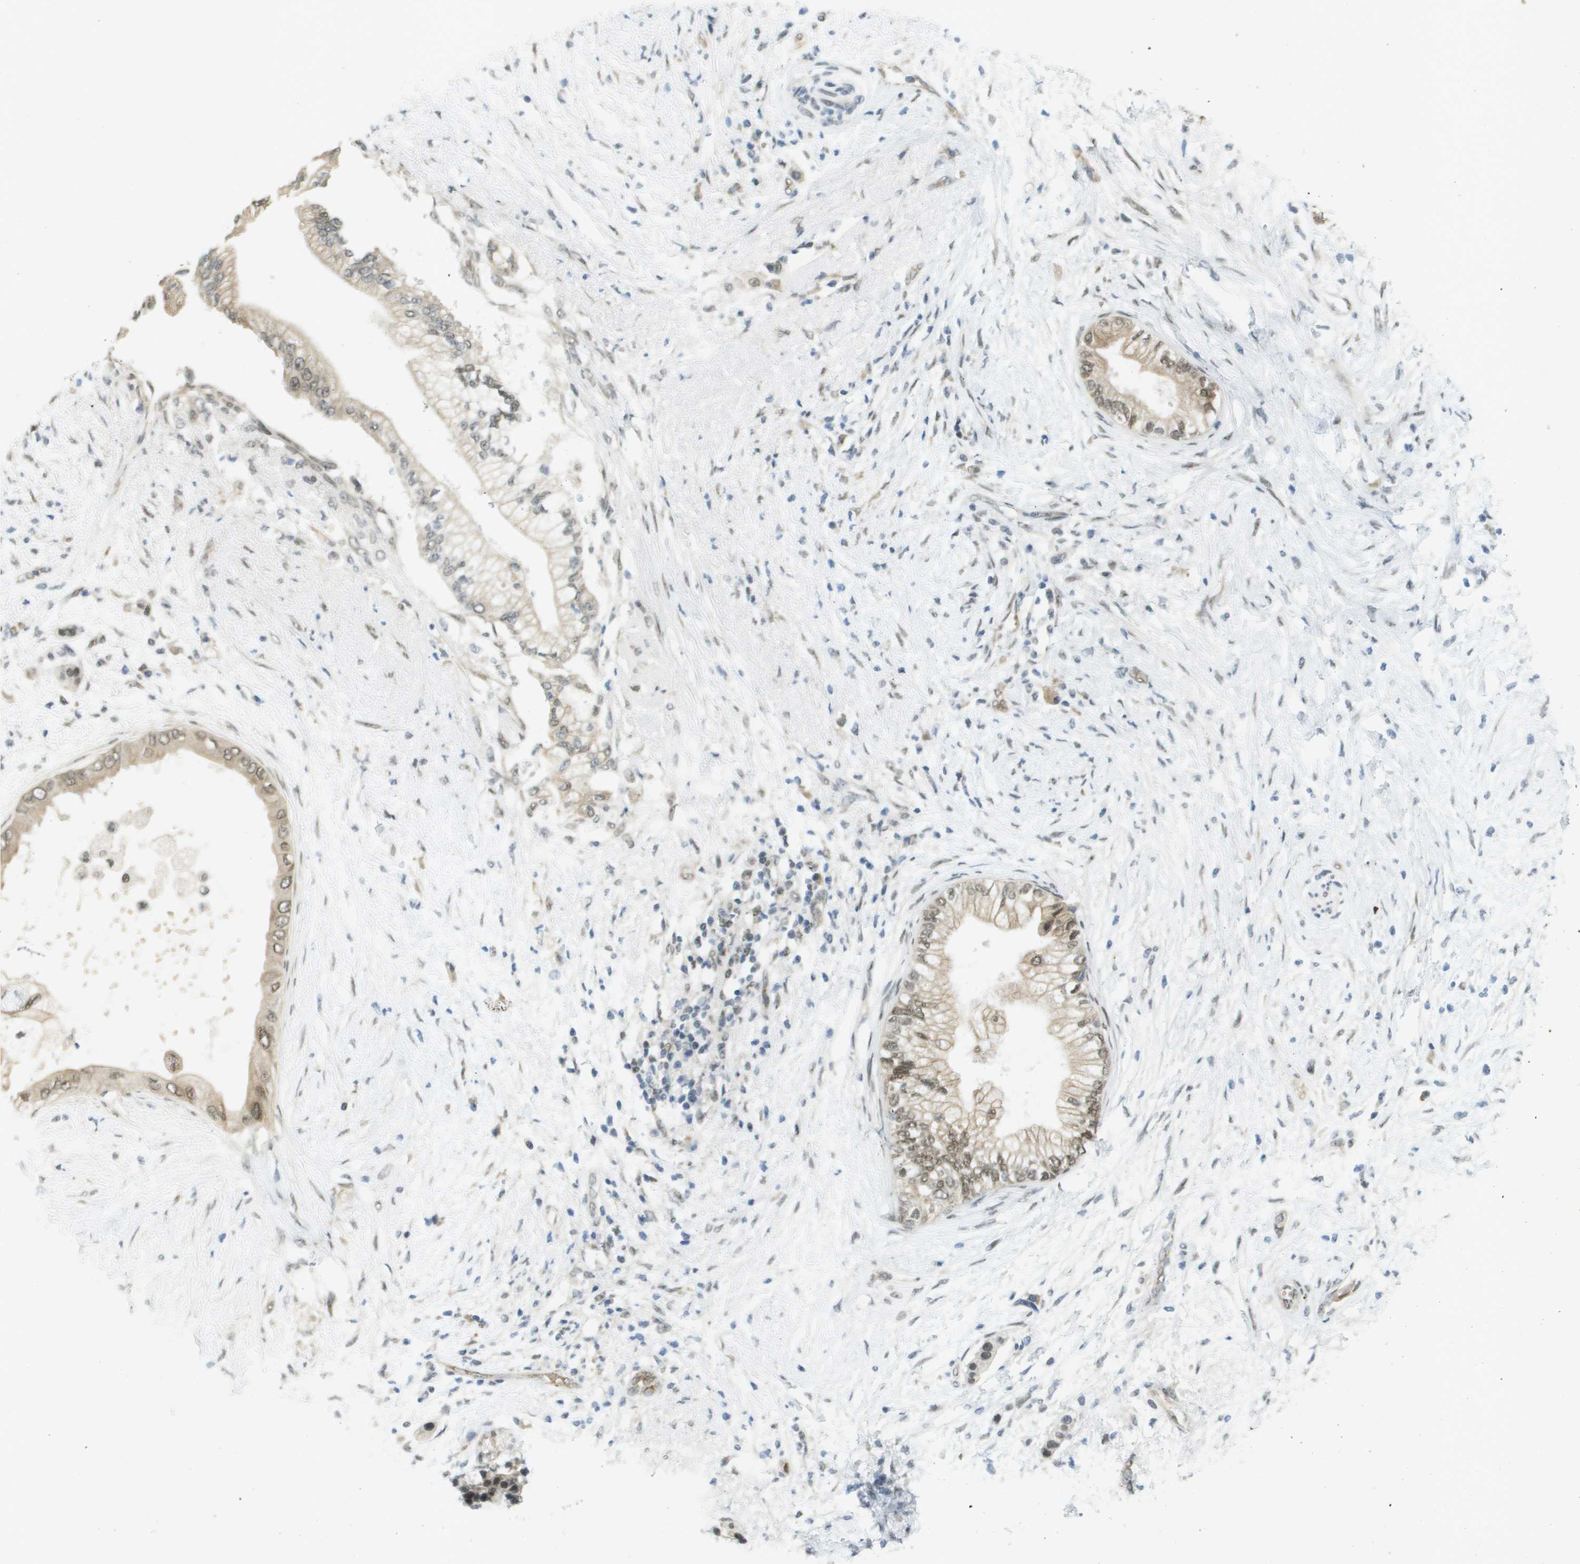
{"staining": {"intensity": "moderate", "quantity": "25%-75%", "location": "cytoplasmic/membranous,nuclear"}, "tissue": "pancreatic cancer", "cell_type": "Tumor cells", "image_type": "cancer", "snomed": [{"axis": "morphology", "description": "Normal tissue, NOS"}, {"axis": "morphology", "description": "Adenocarcinoma, NOS"}, {"axis": "topography", "description": "Pancreas"}, {"axis": "topography", "description": "Duodenum"}], "caption": "Immunohistochemistry histopathology image of neoplastic tissue: human adenocarcinoma (pancreatic) stained using immunohistochemistry (IHC) demonstrates medium levels of moderate protein expression localized specifically in the cytoplasmic/membranous and nuclear of tumor cells, appearing as a cytoplasmic/membranous and nuclear brown color.", "gene": "ARID1B", "patient": {"sex": "female", "age": 60}}